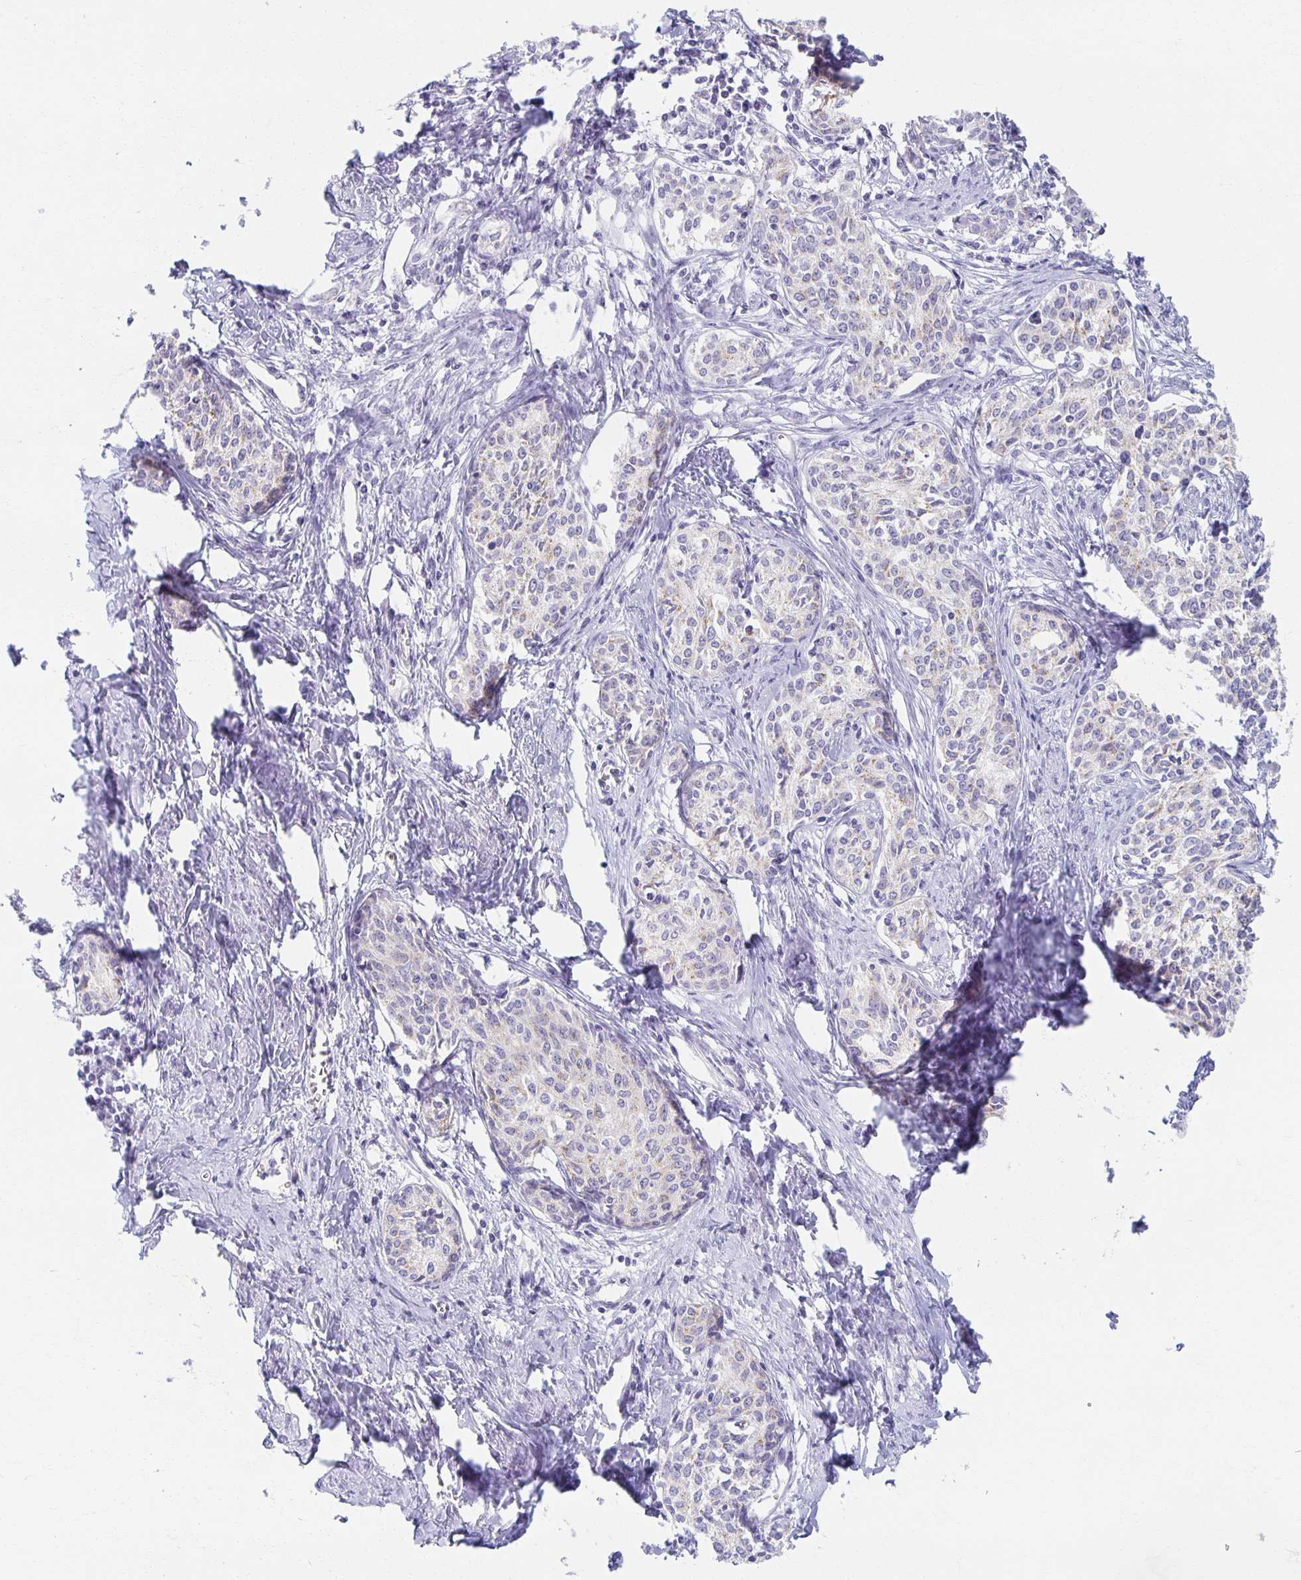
{"staining": {"intensity": "negative", "quantity": "none", "location": "none"}, "tissue": "cervical cancer", "cell_type": "Tumor cells", "image_type": "cancer", "snomed": [{"axis": "morphology", "description": "Squamous cell carcinoma, NOS"}, {"axis": "morphology", "description": "Adenocarcinoma, NOS"}, {"axis": "topography", "description": "Cervix"}], "caption": "This is a micrograph of immunohistochemistry staining of adenocarcinoma (cervical), which shows no staining in tumor cells.", "gene": "TEX44", "patient": {"sex": "female", "age": 52}}